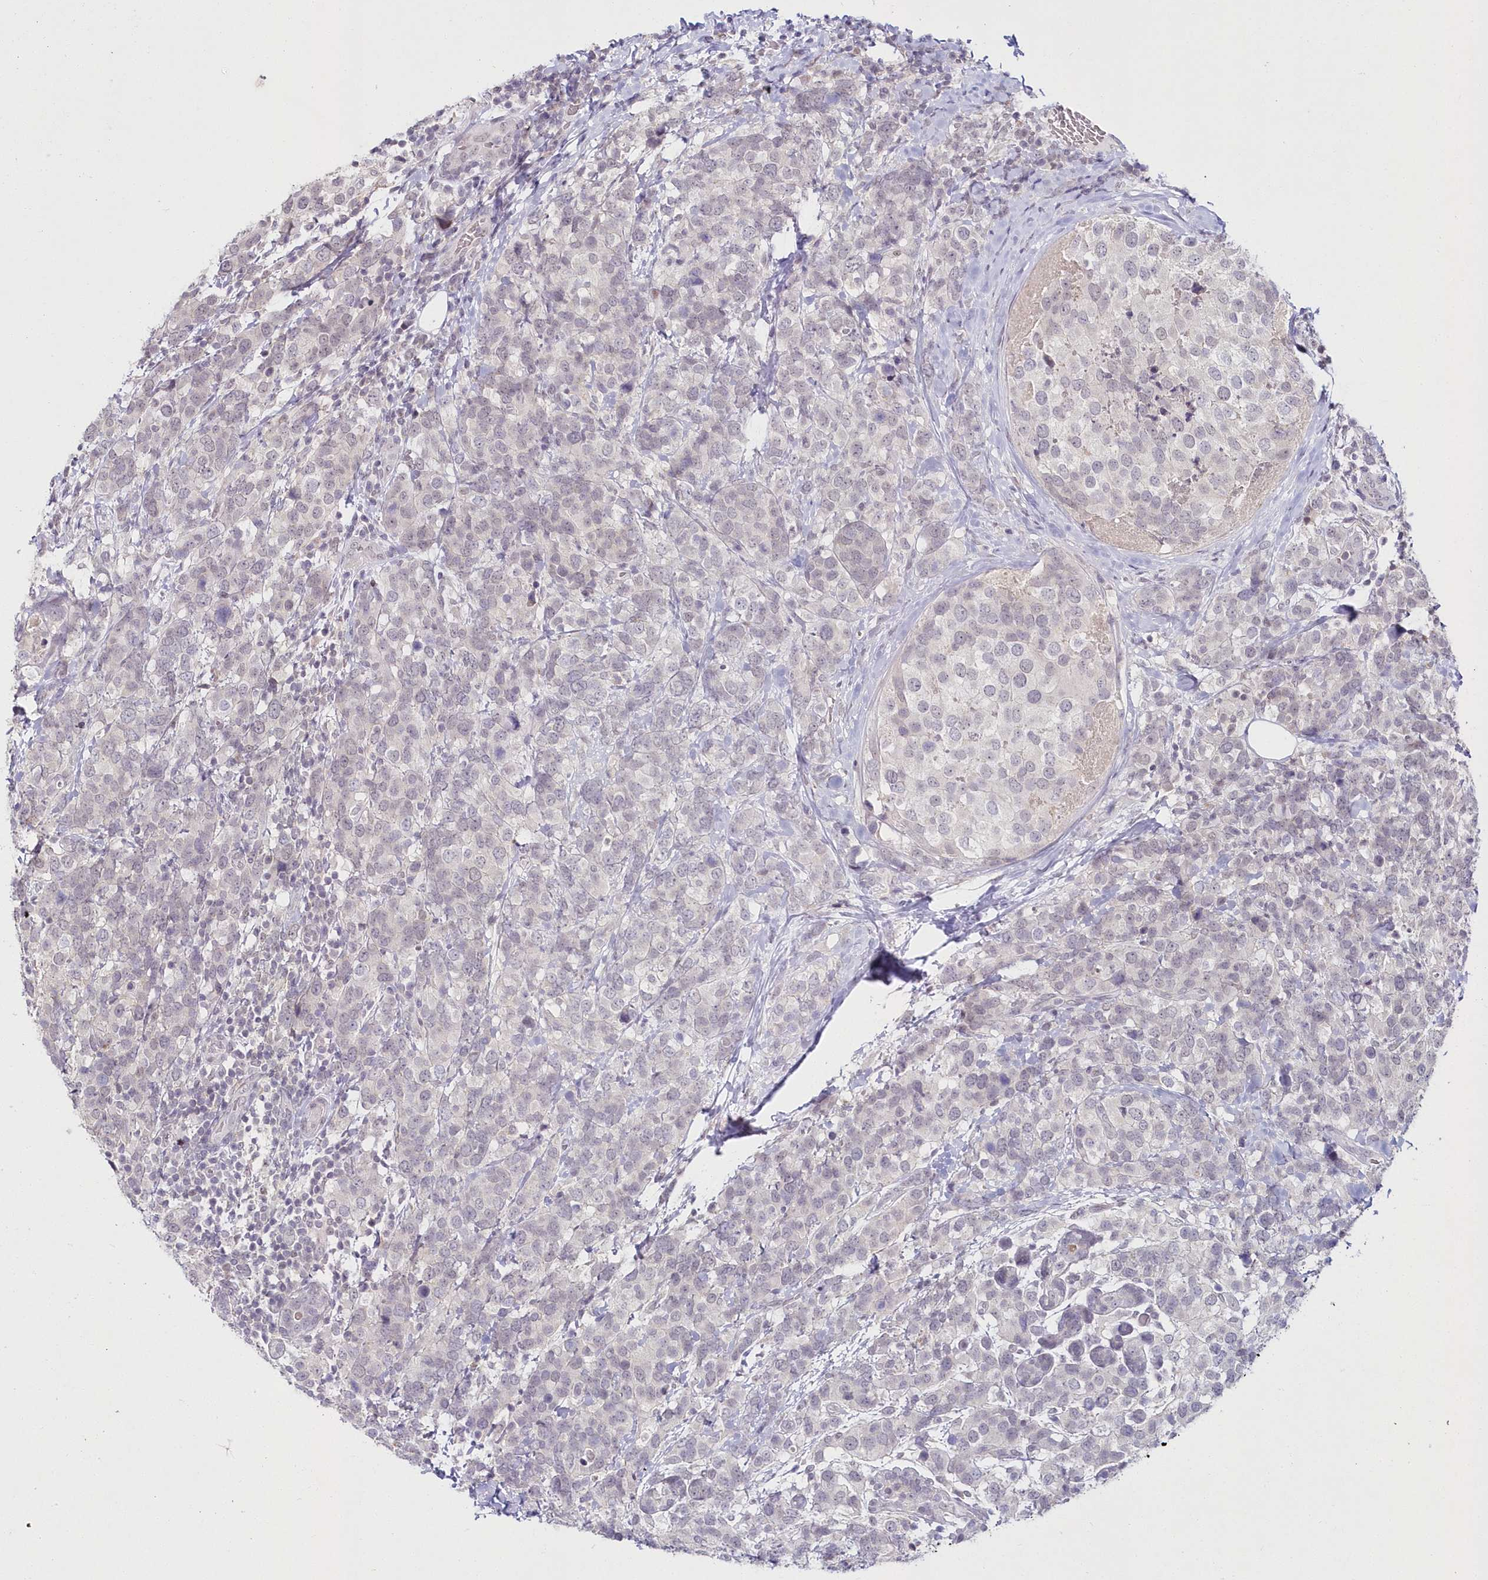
{"staining": {"intensity": "negative", "quantity": "none", "location": "none"}, "tissue": "breast cancer", "cell_type": "Tumor cells", "image_type": "cancer", "snomed": [{"axis": "morphology", "description": "Lobular carcinoma"}, {"axis": "topography", "description": "Breast"}], "caption": "DAB immunohistochemical staining of breast cancer (lobular carcinoma) exhibits no significant positivity in tumor cells.", "gene": "HYCC2", "patient": {"sex": "female", "age": 59}}